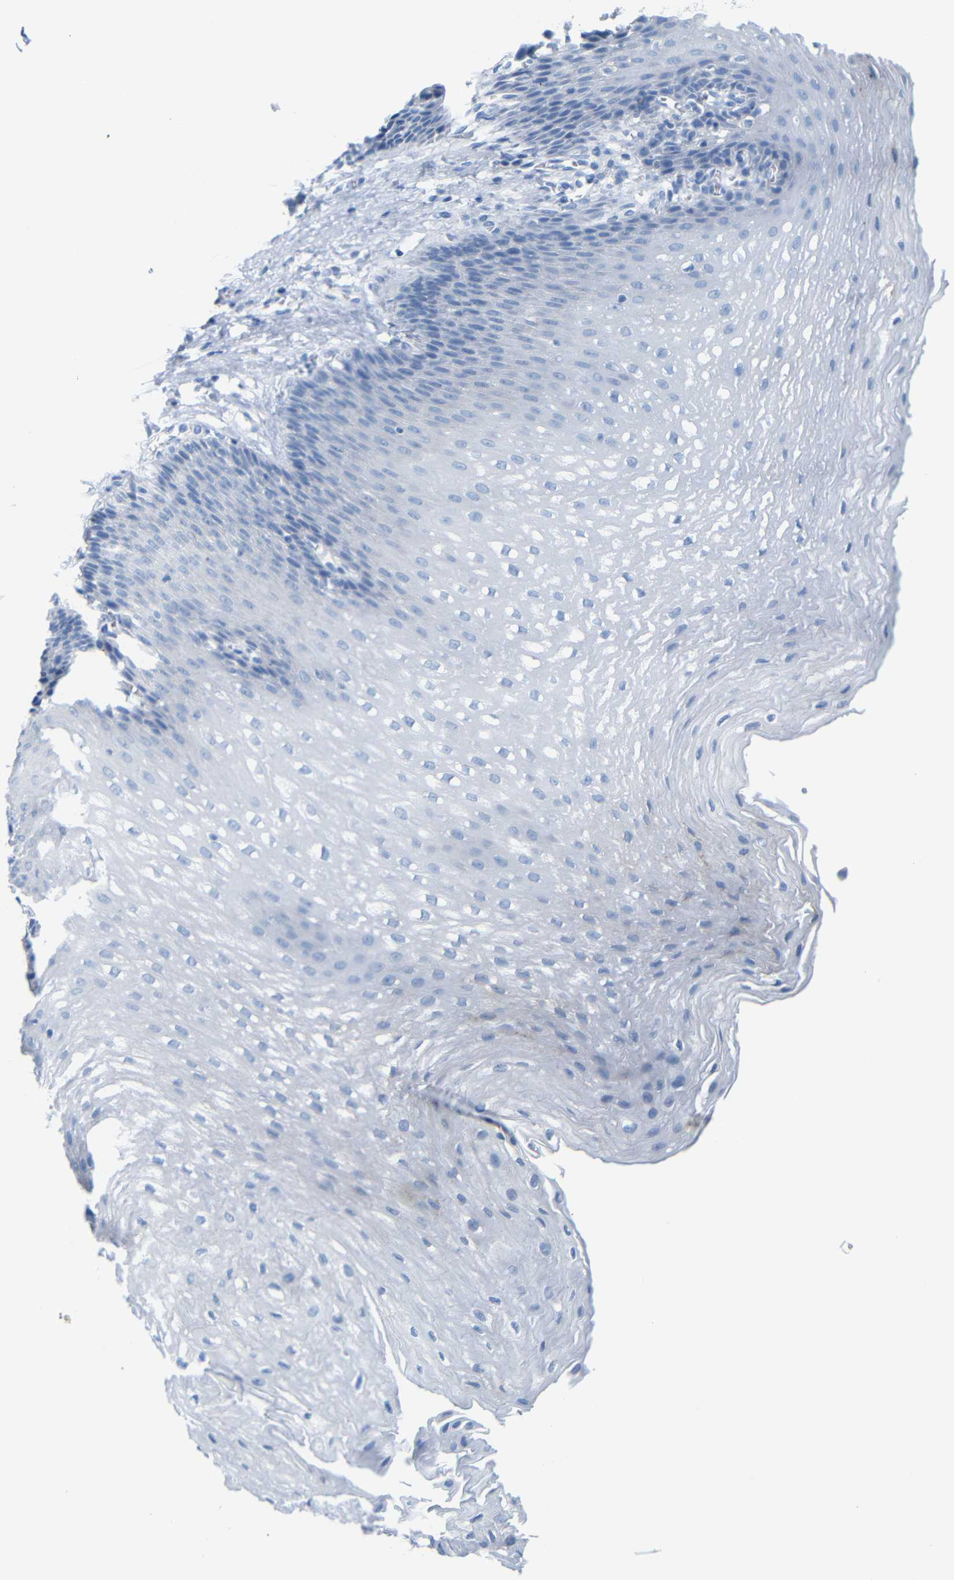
{"staining": {"intensity": "negative", "quantity": "none", "location": "none"}, "tissue": "esophagus", "cell_type": "Squamous epithelial cells", "image_type": "normal", "snomed": [{"axis": "morphology", "description": "Normal tissue, NOS"}, {"axis": "topography", "description": "Esophagus"}], "caption": "IHC micrograph of normal human esophagus stained for a protein (brown), which demonstrates no staining in squamous epithelial cells. The staining was performed using DAB (3,3'-diaminobenzidine) to visualize the protein expression in brown, while the nuclei were stained in blue with hematoxylin (Magnification: 20x).", "gene": "FCRL1", "patient": {"sex": "male", "age": 48}}